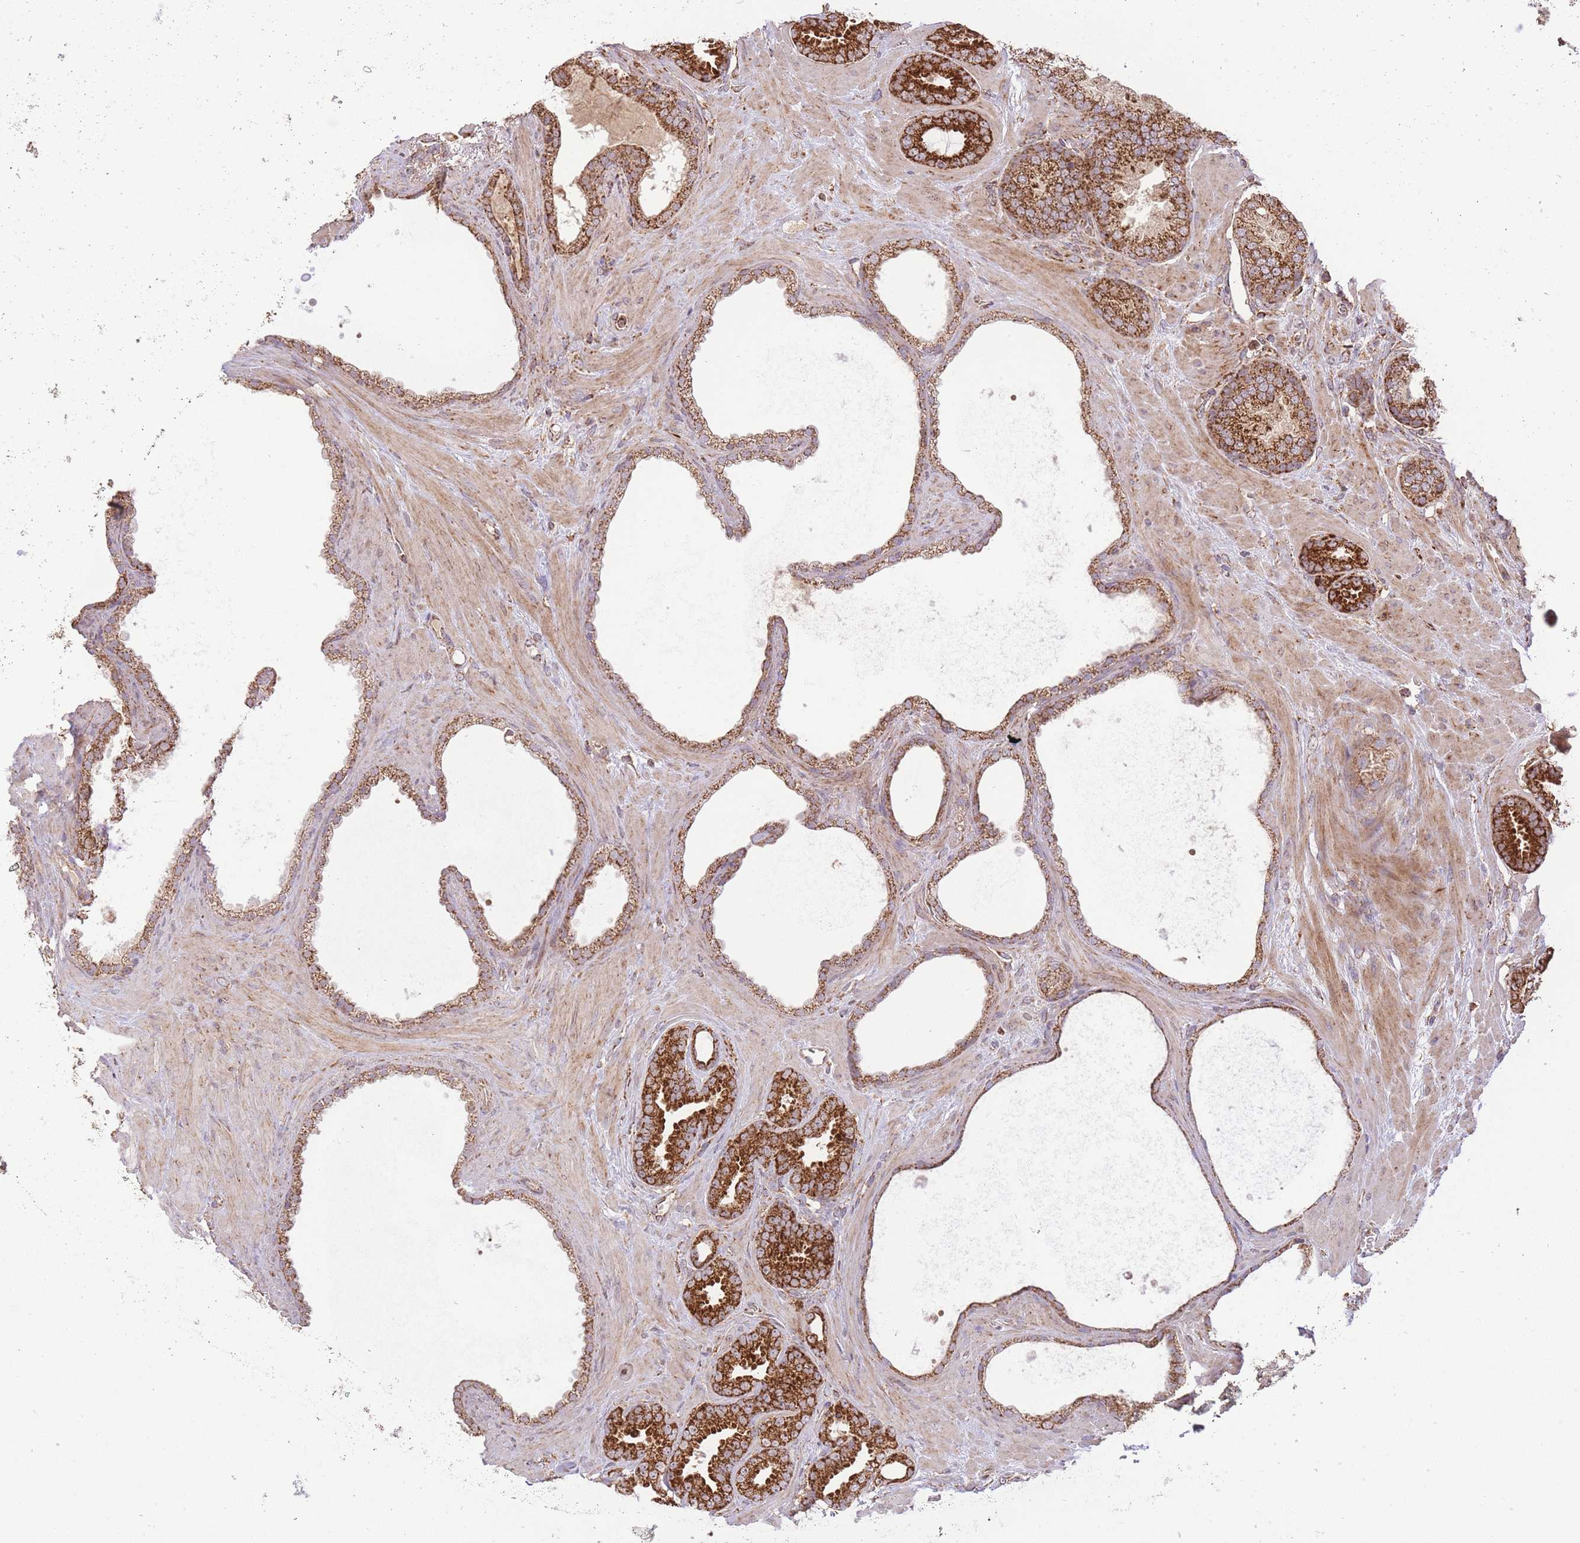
{"staining": {"intensity": "strong", "quantity": ">75%", "location": "cytoplasmic/membranous"}, "tissue": "prostate cancer", "cell_type": "Tumor cells", "image_type": "cancer", "snomed": [{"axis": "morphology", "description": "Adenocarcinoma, Low grade"}, {"axis": "topography", "description": "Prostate"}], "caption": "IHC histopathology image of prostate cancer (low-grade adenocarcinoma) stained for a protein (brown), which demonstrates high levels of strong cytoplasmic/membranous expression in approximately >75% of tumor cells.", "gene": "PREP", "patient": {"sex": "male", "age": 62}}